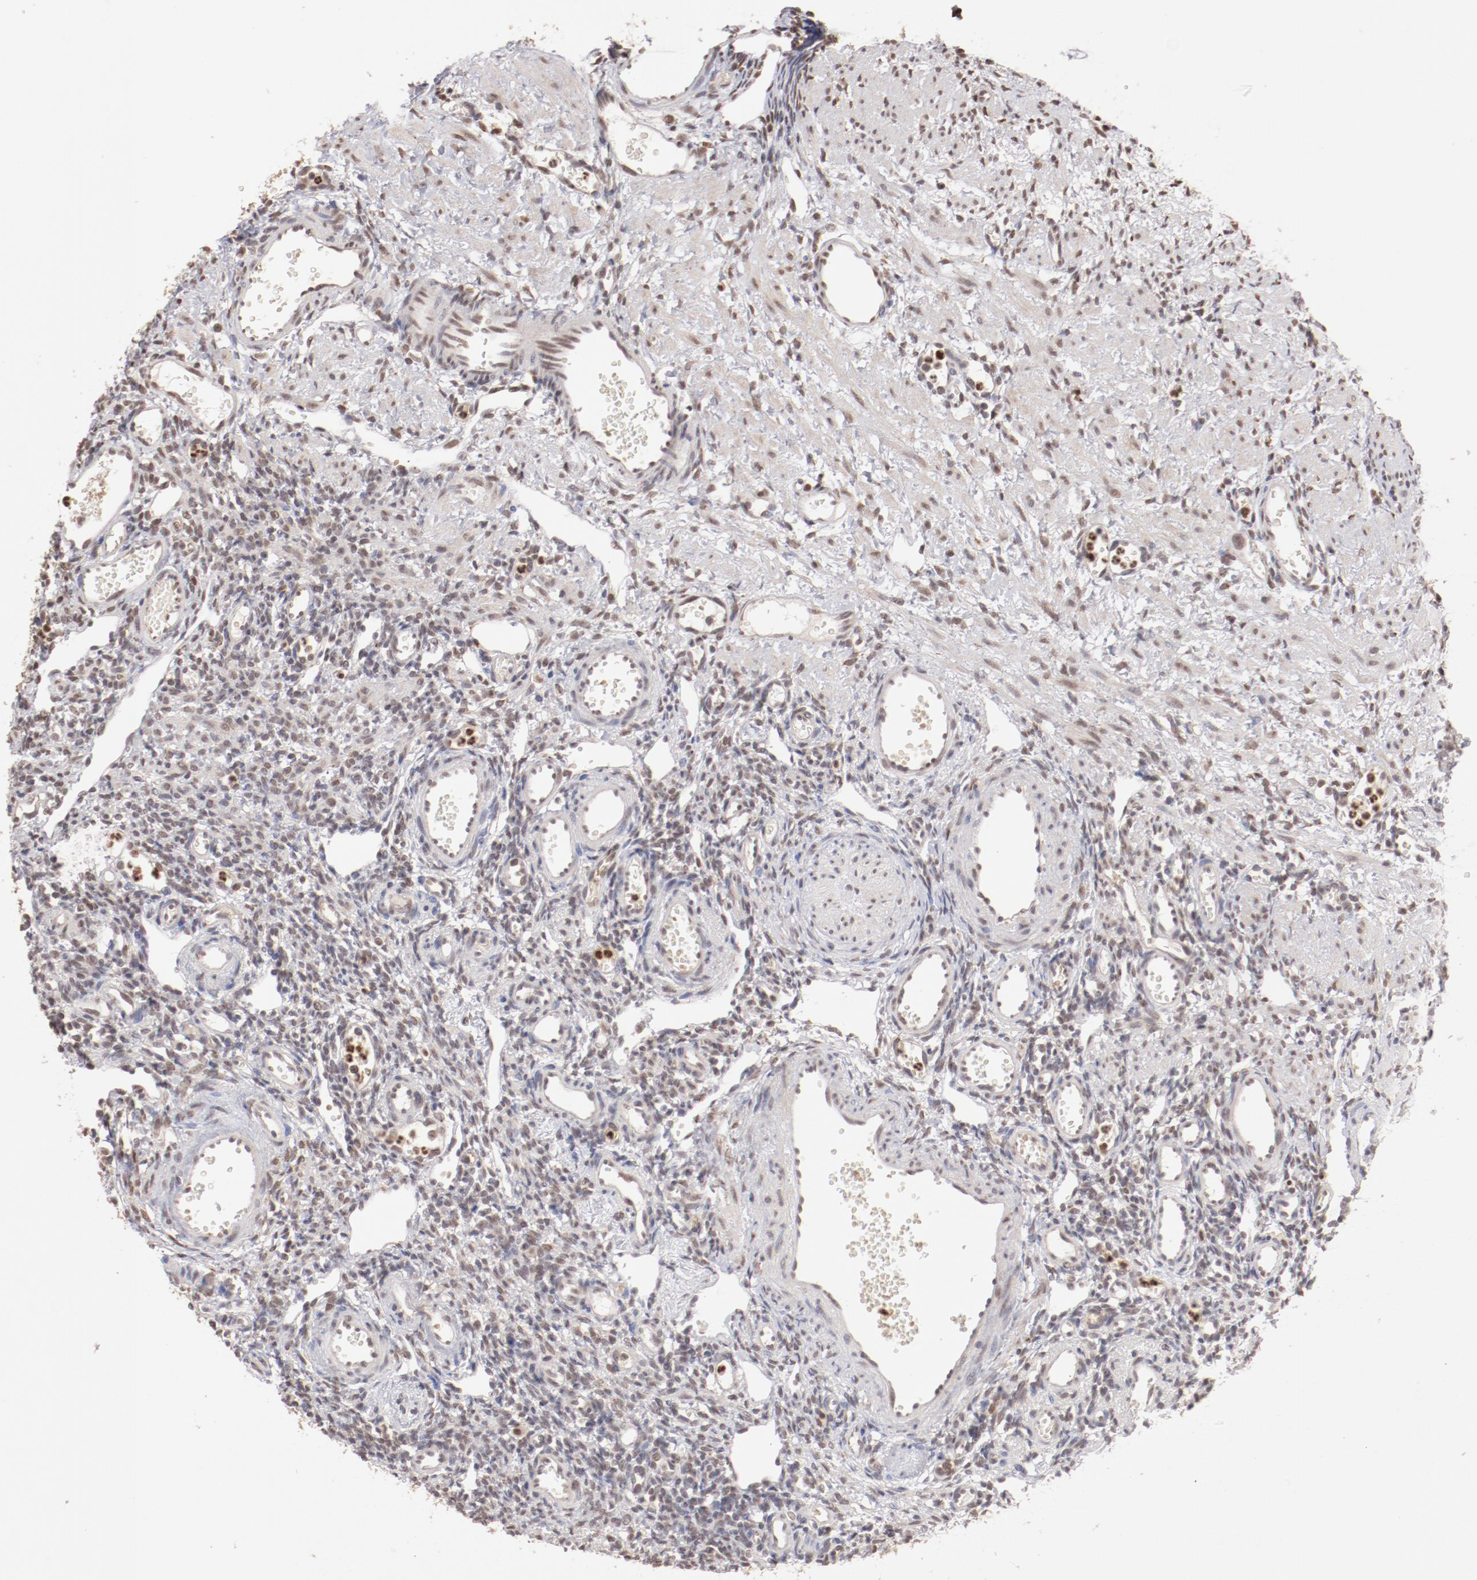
{"staining": {"intensity": "moderate", "quantity": "25%-75%", "location": "nuclear"}, "tissue": "ovary", "cell_type": "Ovarian stroma cells", "image_type": "normal", "snomed": [{"axis": "morphology", "description": "Normal tissue, NOS"}, {"axis": "topography", "description": "Ovary"}], "caption": "Protein expression analysis of unremarkable ovary shows moderate nuclear staining in approximately 25%-75% of ovarian stroma cells.", "gene": "NFE2", "patient": {"sex": "female", "age": 33}}